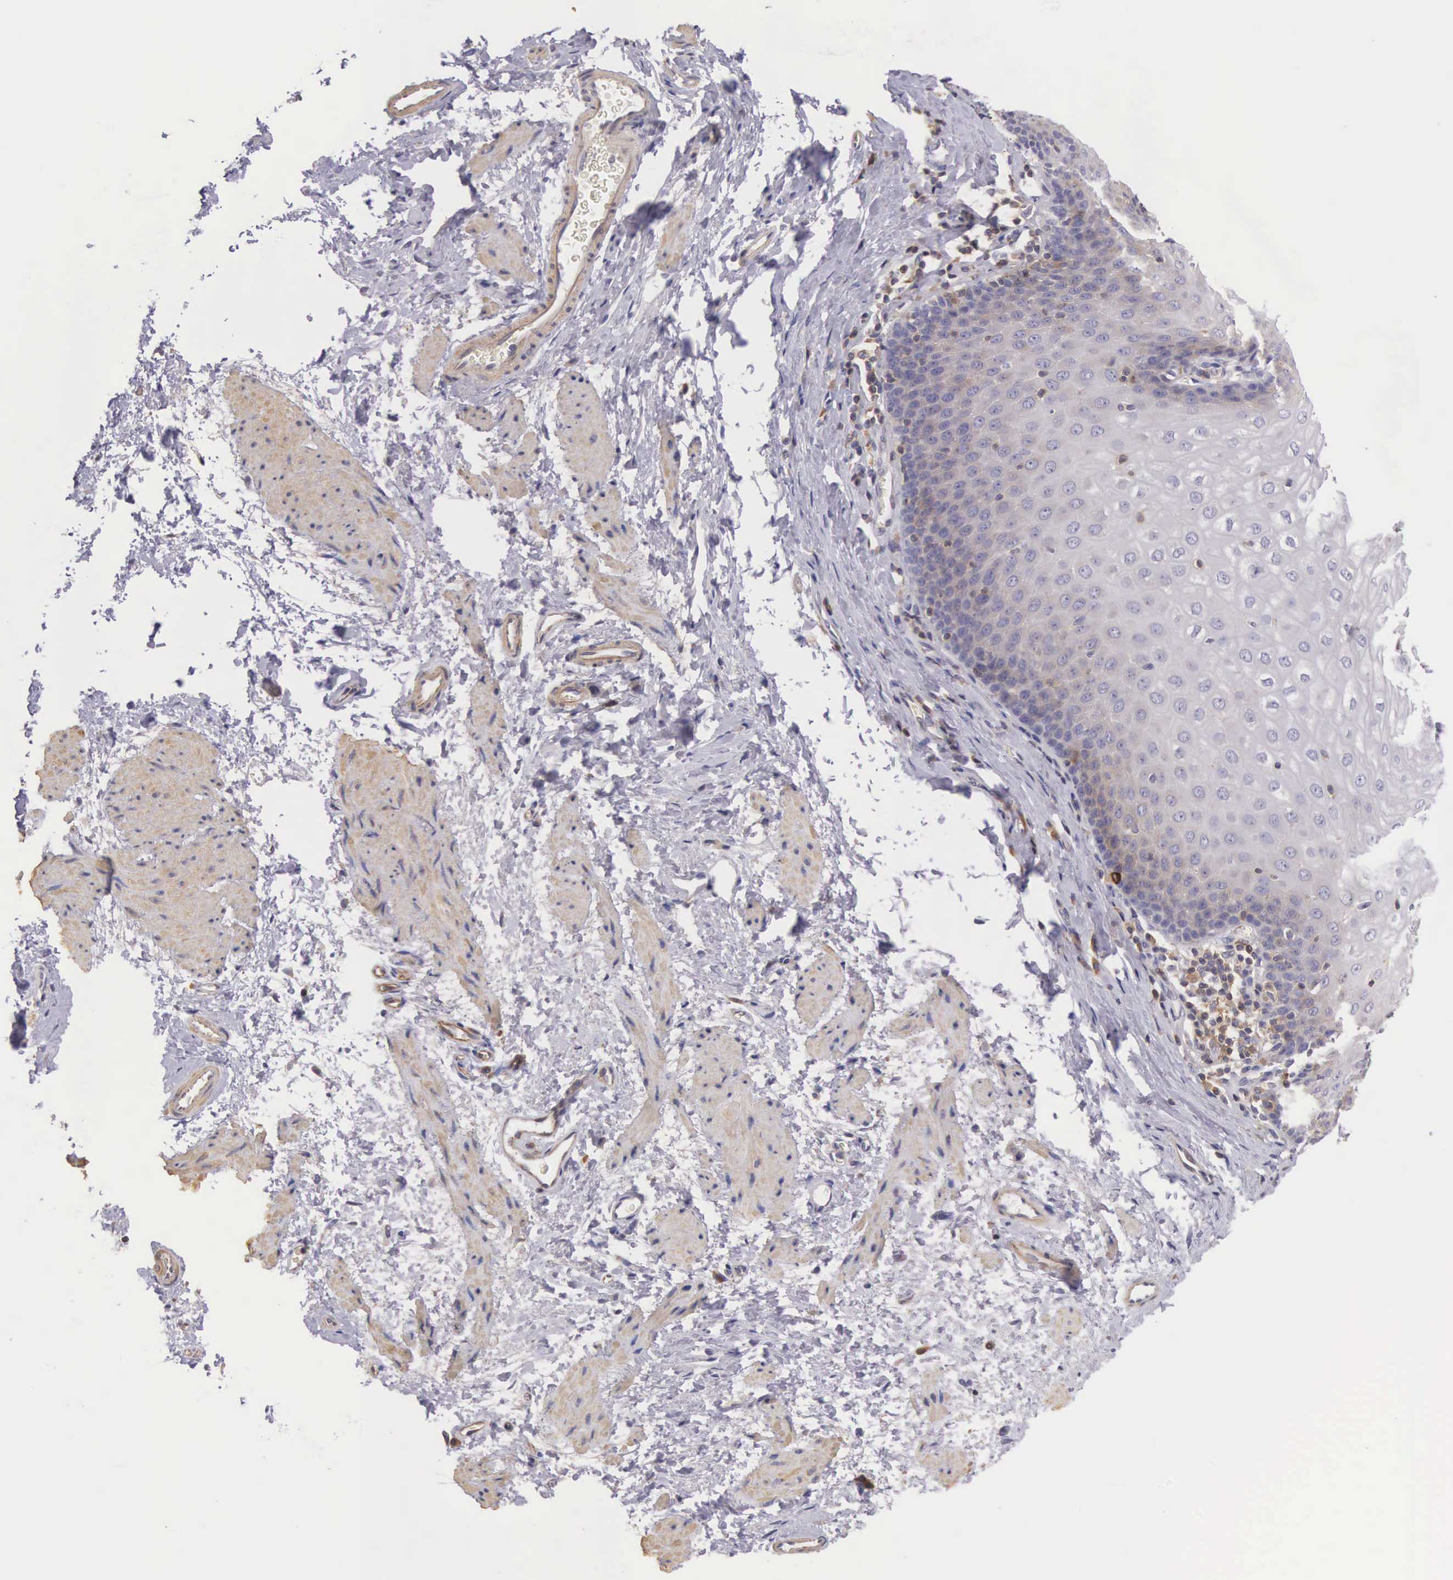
{"staining": {"intensity": "weak", "quantity": "<25%", "location": "cytoplasmic/membranous"}, "tissue": "esophagus", "cell_type": "Squamous epithelial cells", "image_type": "normal", "snomed": [{"axis": "morphology", "description": "Normal tissue, NOS"}, {"axis": "topography", "description": "Esophagus"}], "caption": "This is an immunohistochemistry (IHC) micrograph of normal esophagus. There is no expression in squamous epithelial cells.", "gene": "OSBPL3", "patient": {"sex": "female", "age": 61}}